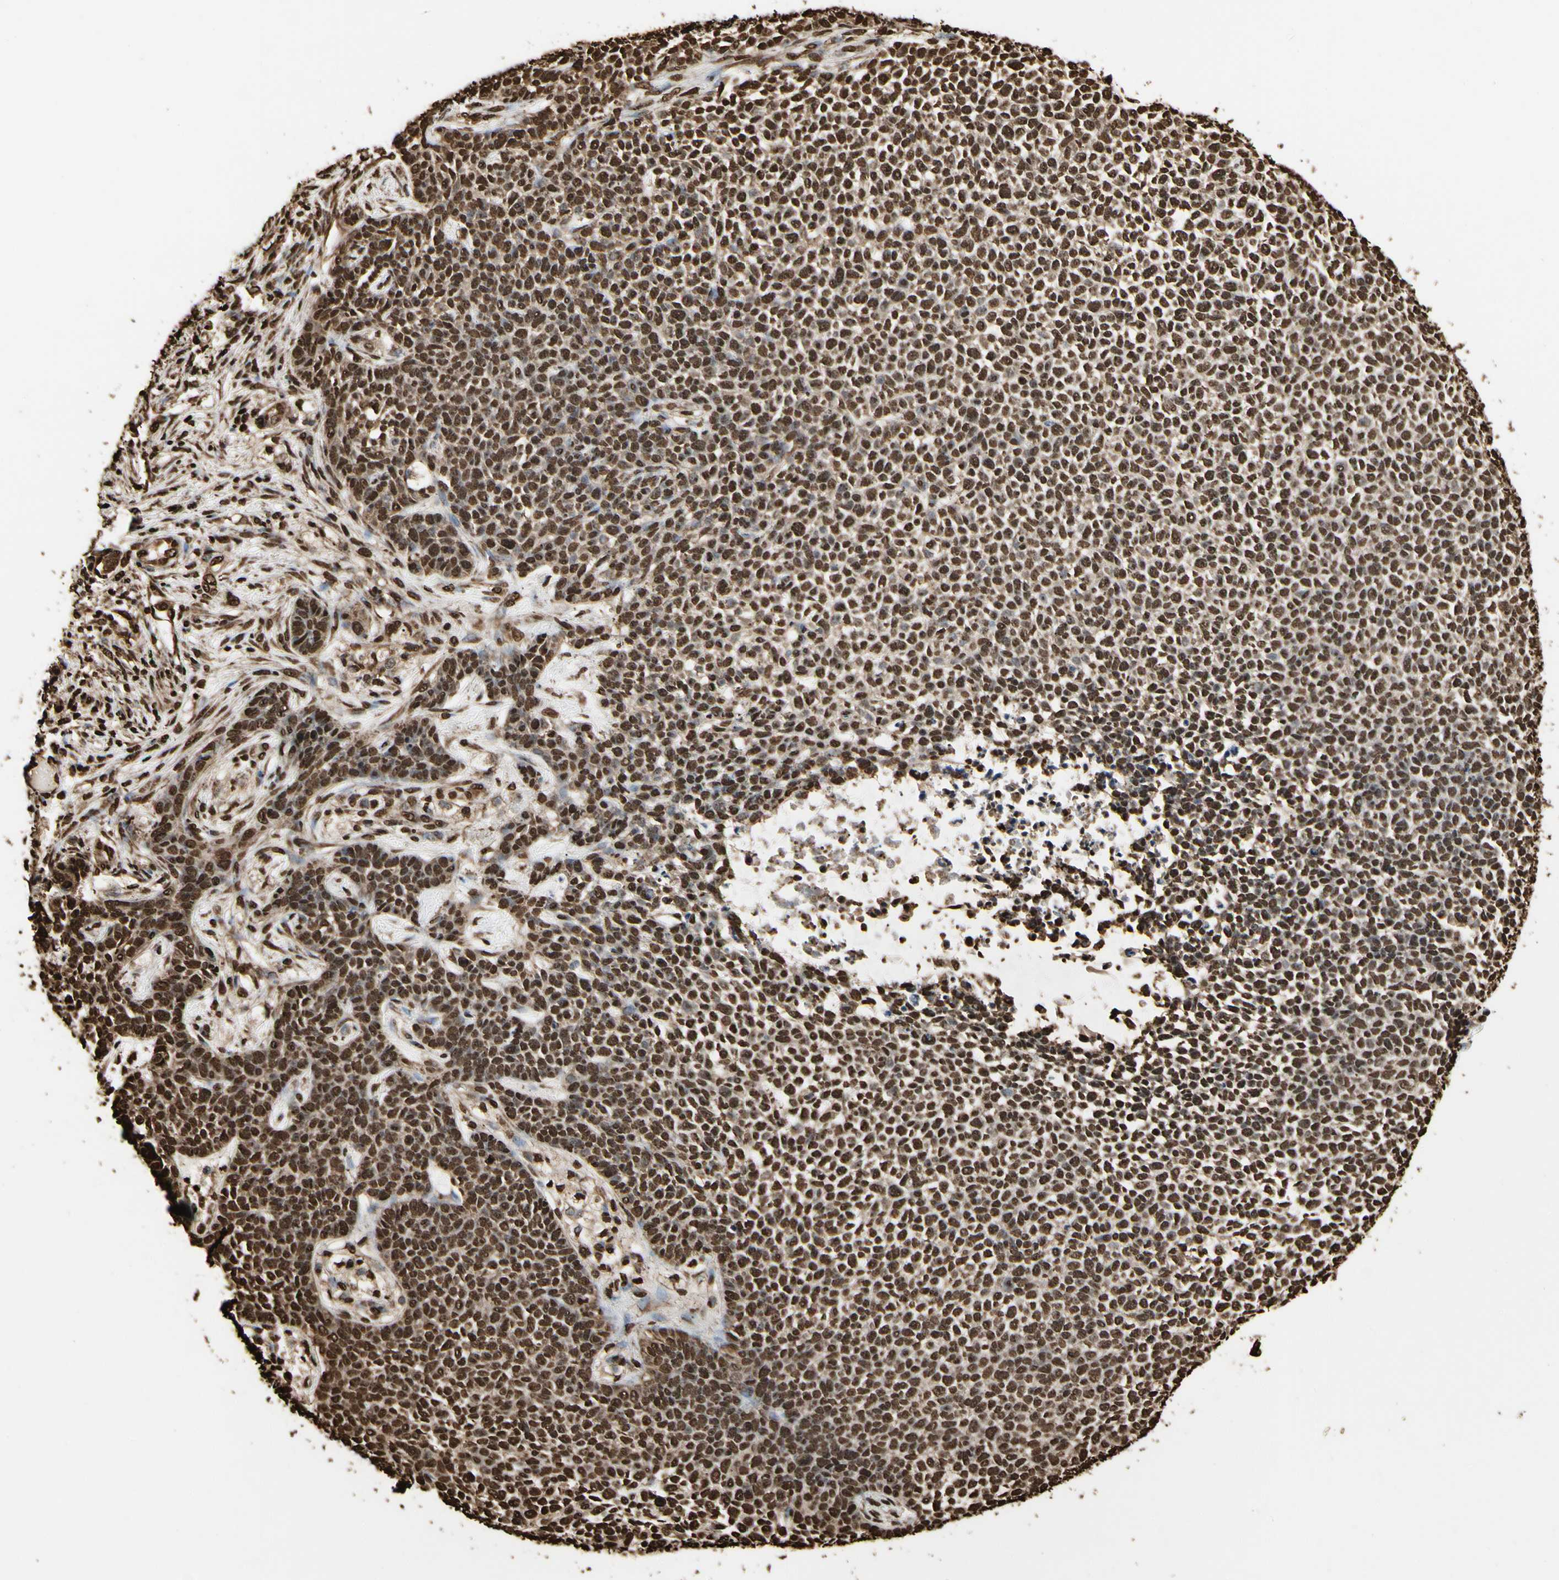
{"staining": {"intensity": "strong", "quantity": ">75%", "location": "cytoplasmic/membranous,nuclear"}, "tissue": "skin cancer", "cell_type": "Tumor cells", "image_type": "cancer", "snomed": [{"axis": "morphology", "description": "Basal cell carcinoma"}, {"axis": "topography", "description": "Skin"}], "caption": "The image demonstrates a brown stain indicating the presence of a protein in the cytoplasmic/membranous and nuclear of tumor cells in skin basal cell carcinoma. The protein of interest is shown in brown color, while the nuclei are stained blue.", "gene": "HNRNPK", "patient": {"sex": "female", "age": 84}}